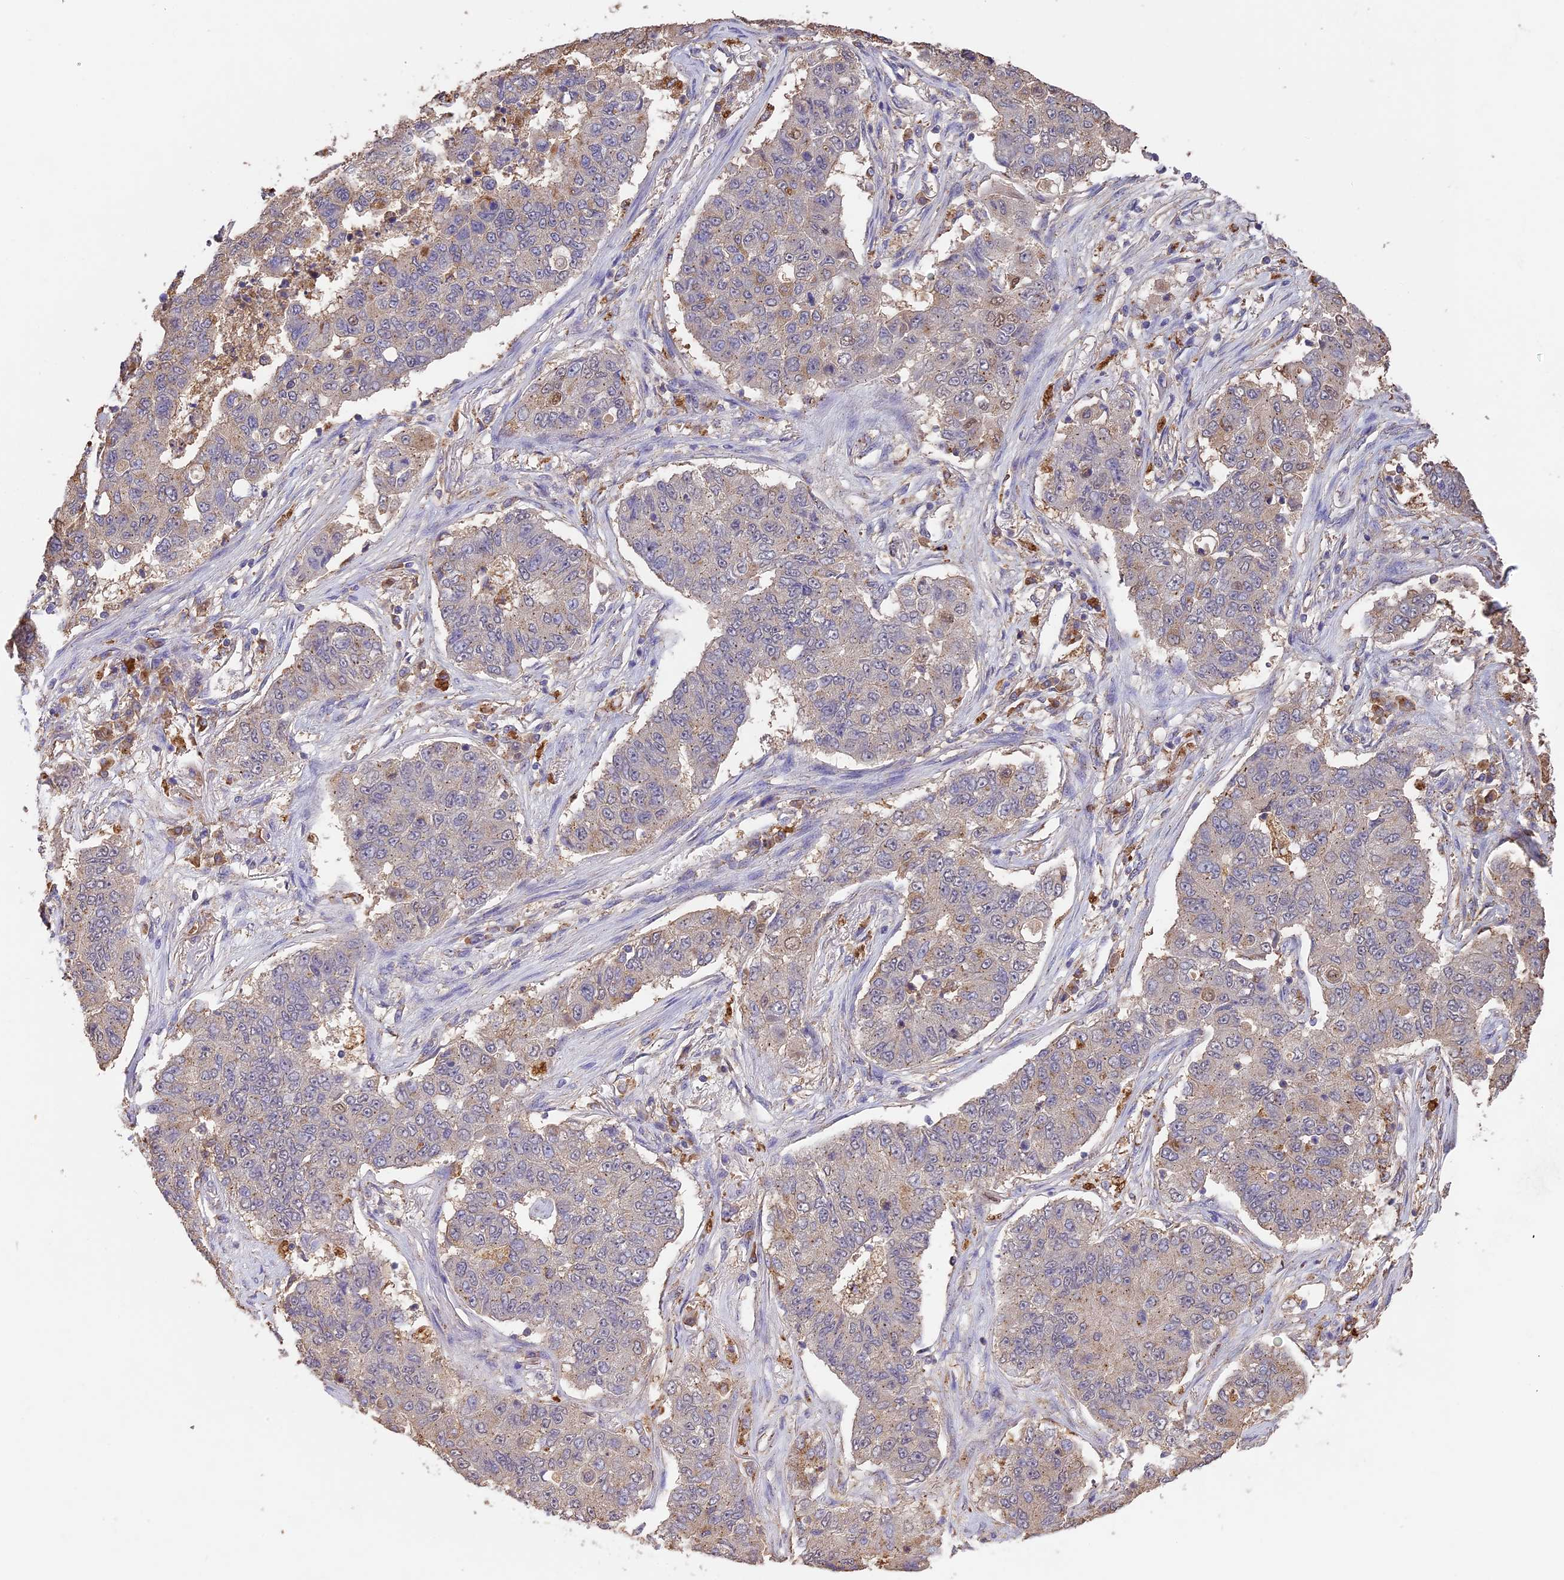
{"staining": {"intensity": "moderate", "quantity": "<25%", "location": "cytoplasmic/membranous"}, "tissue": "lung cancer", "cell_type": "Tumor cells", "image_type": "cancer", "snomed": [{"axis": "morphology", "description": "Squamous cell carcinoma, NOS"}, {"axis": "topography", "description": "Lung"}], "caption": "Moderate cytoplasmic/membranous protein positivity is seen in about <25% of tumor cells in lung cancer. (Brightfield microscopy of DAB IHC at high magnification).", "gene": "ARHGAP19", "patient": {"sex": "male", "age": 74}}